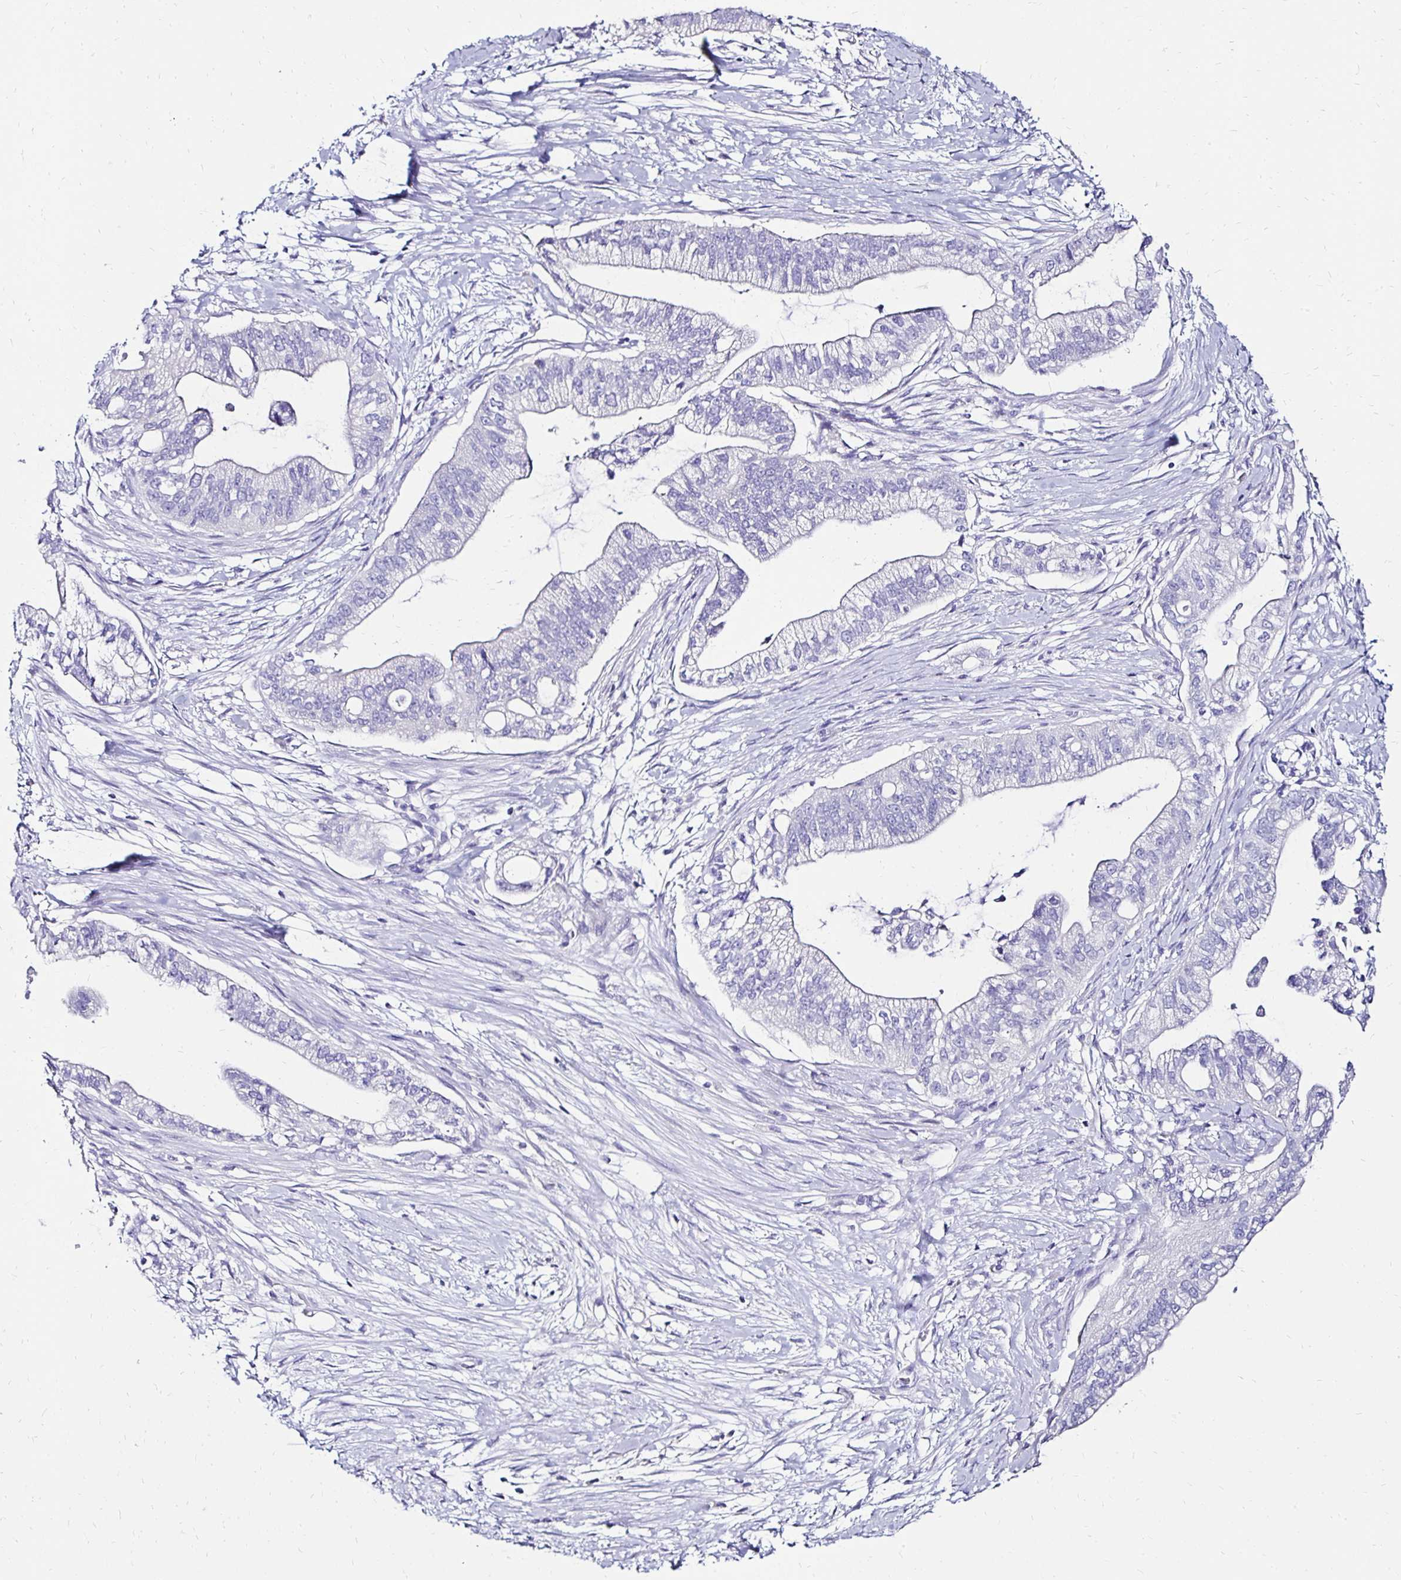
{"staining": {"intensity": "negative", "quantity": "none", "location": "none"}, "tissue": "pancreatic cancer", "cell_type": "Tumor cells", "image_type": "cancer", "snomed": [{"axis": "morphology", "description": "Adenocarcinoma, NOS"}, {"axis": "topography", "description": "Pancreas"}], "caption": "High magnification brightfield microscopy of pancreatic cancer stained with DAB (brown) and counterstained with hematoxylin (blue): tumor cells show no significant expression.", "gene": "KCNT1", "patient": {"sex": "male", "age": 70}}